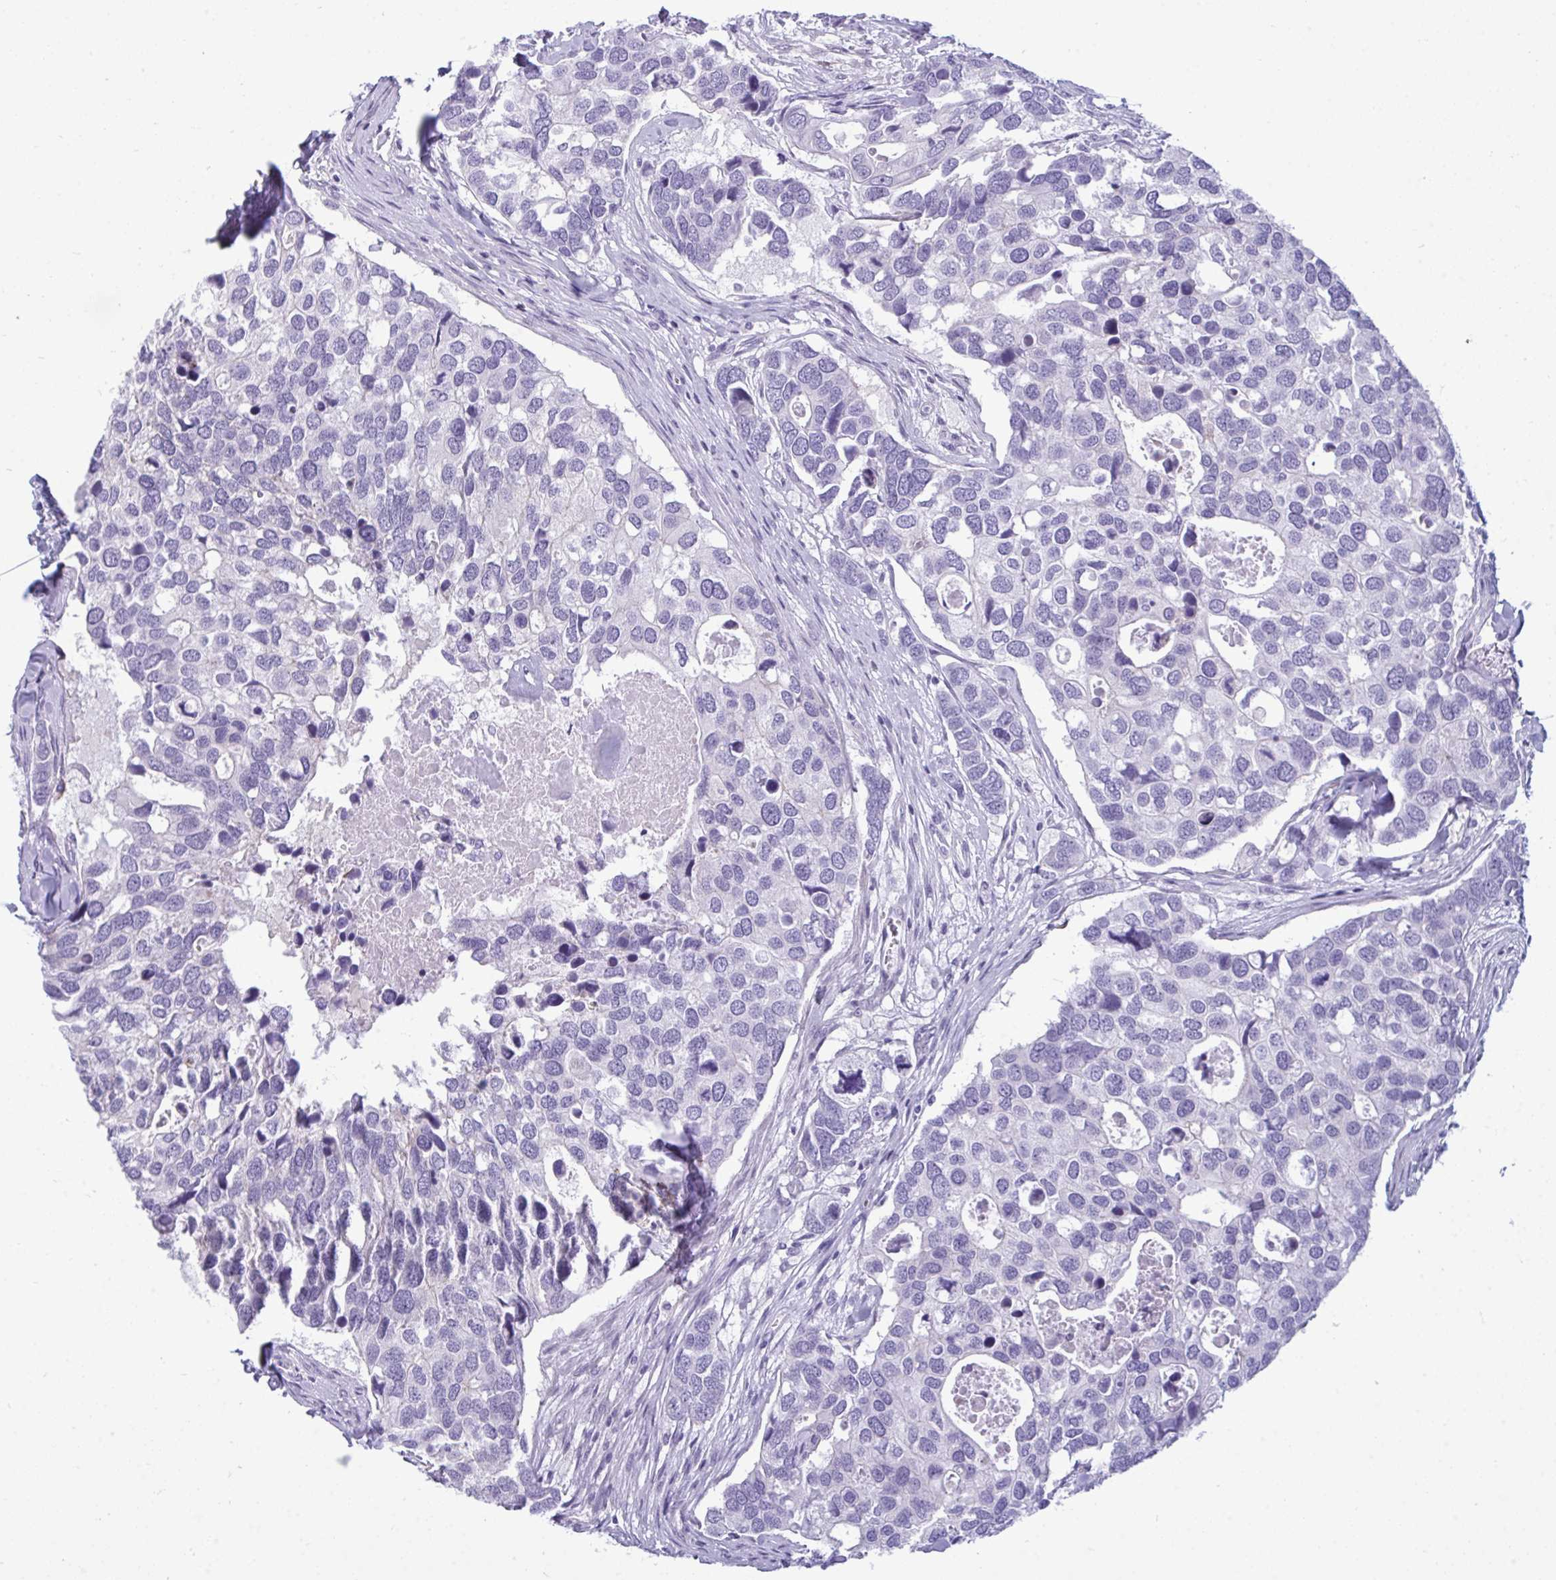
{"staining": {"intensity": "negative", "quantity": "none", "location": "none"}, "tissue": "breast cancer", "cell_type": "Tumor cells", "image_type": "cancer", "snomed": [{"axis": "morphology", "description": "Duct carcinoma"}, {"axis": "topography", "description": "Breast"}], "caption": "DAB (3,3'-diaminobenzidine) immunohistochemical staining of breast intraductal carcinoma shows no significant expression in tumor cells.", "gene": "MYH10", "patient": {"sex": "female", "age": 83}}